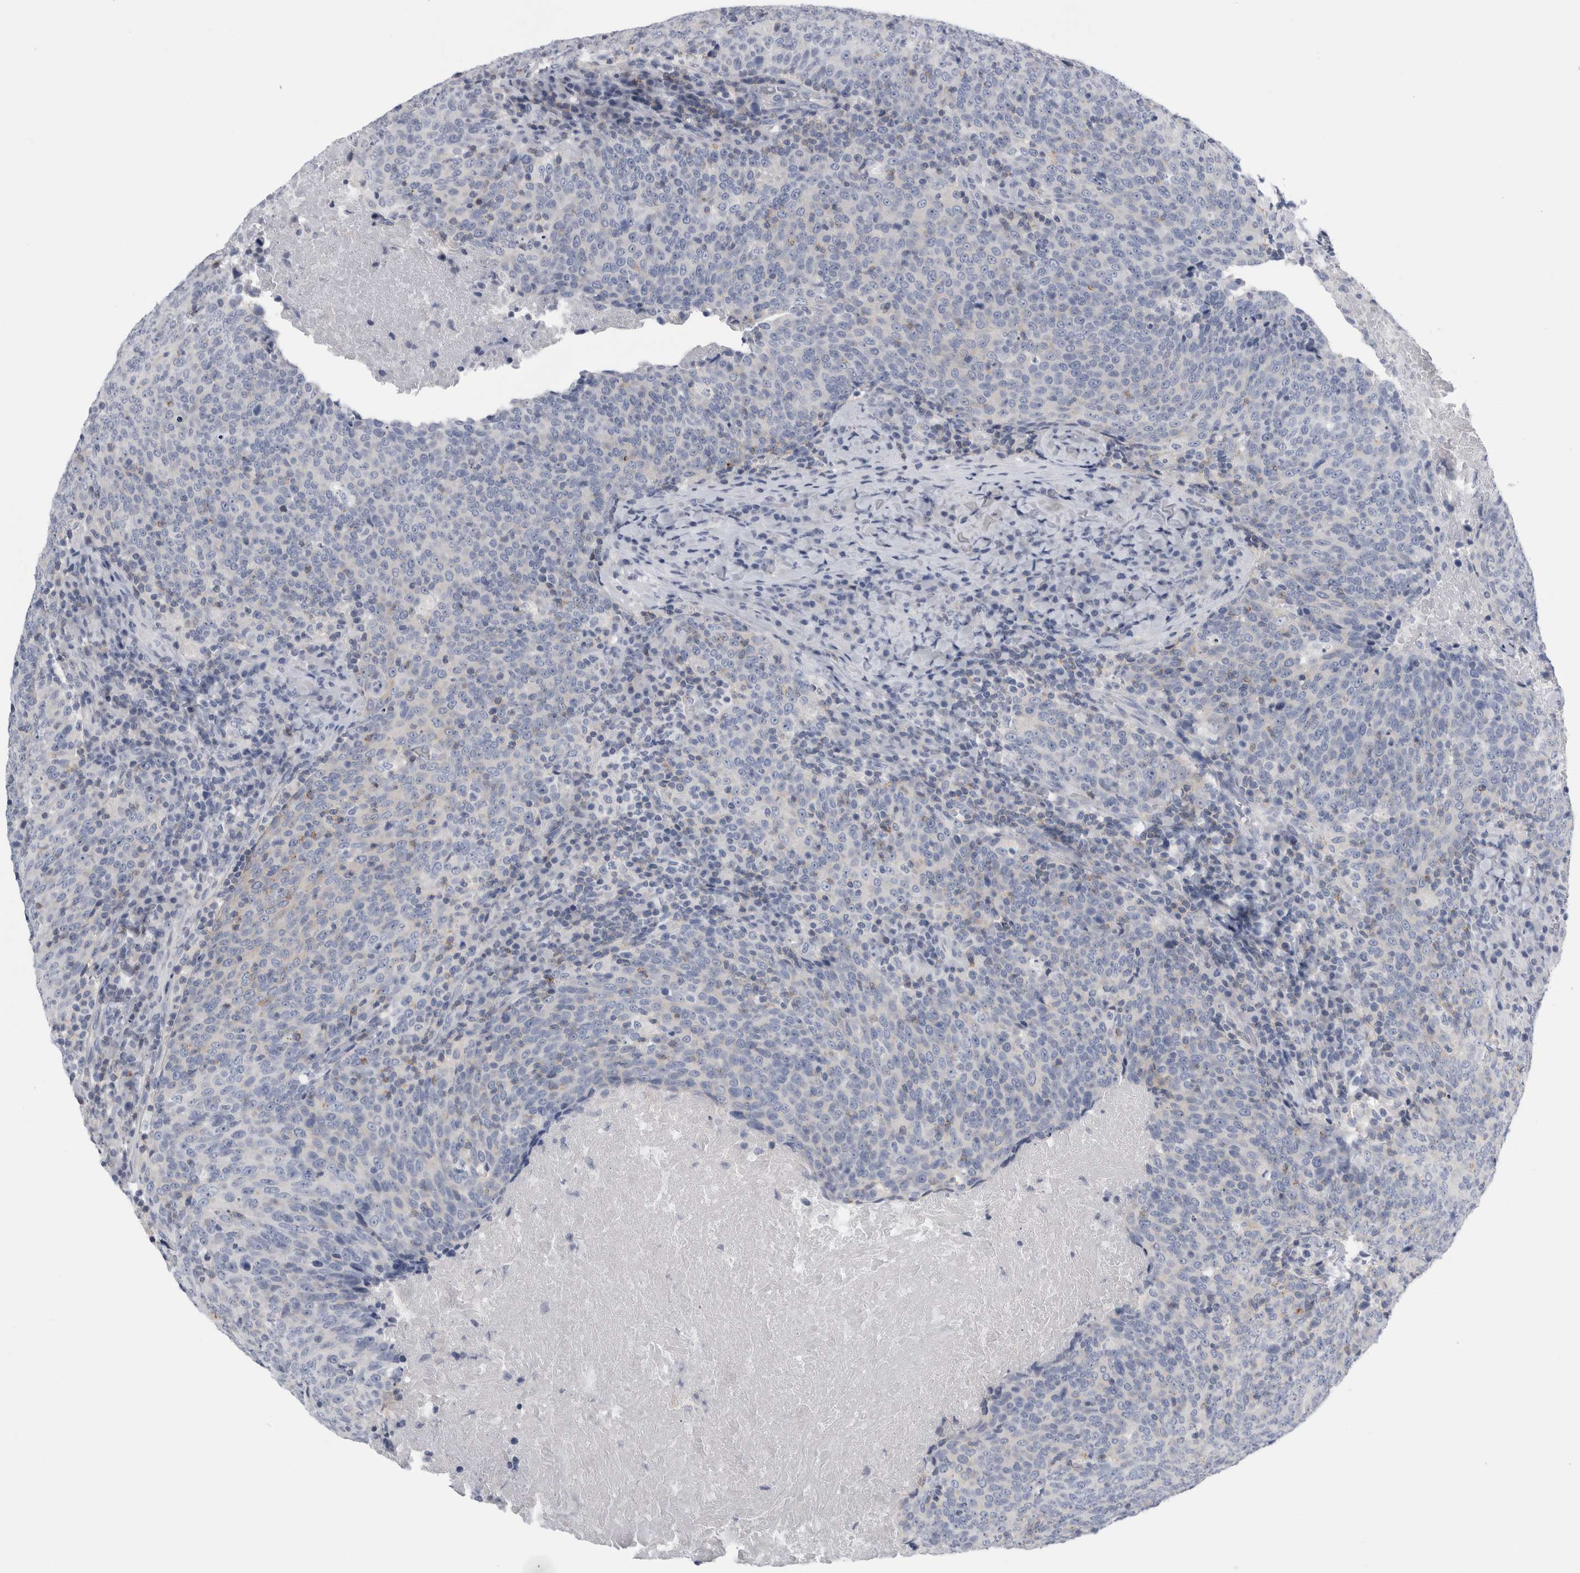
{"staining": {"intensity": "negative", "quantity": "none", "location": "none"}, "tissue": "head and neck cancer", "cell_type": "Tumor cells", "image_type": "cancer", "snomed": [{"axis": "morphology", "description": "Squamous cell carcinoma, NOS"}, {"axis": "morphology", "description": "Squamous cell carcinoma, metastatic, NOS"}, {"axis": "topography", "description": "Lymph node"}, {"axis": "topography", "description": "Head-Neck"}], "caption": "DAB immunohistochemical staining of human metastatic squamous cell carcinoma (head and neck) reveals no significant expression in tumor cells.", "gene": "ANKFY1", "patient": {"sex": "male", "age": 62}}